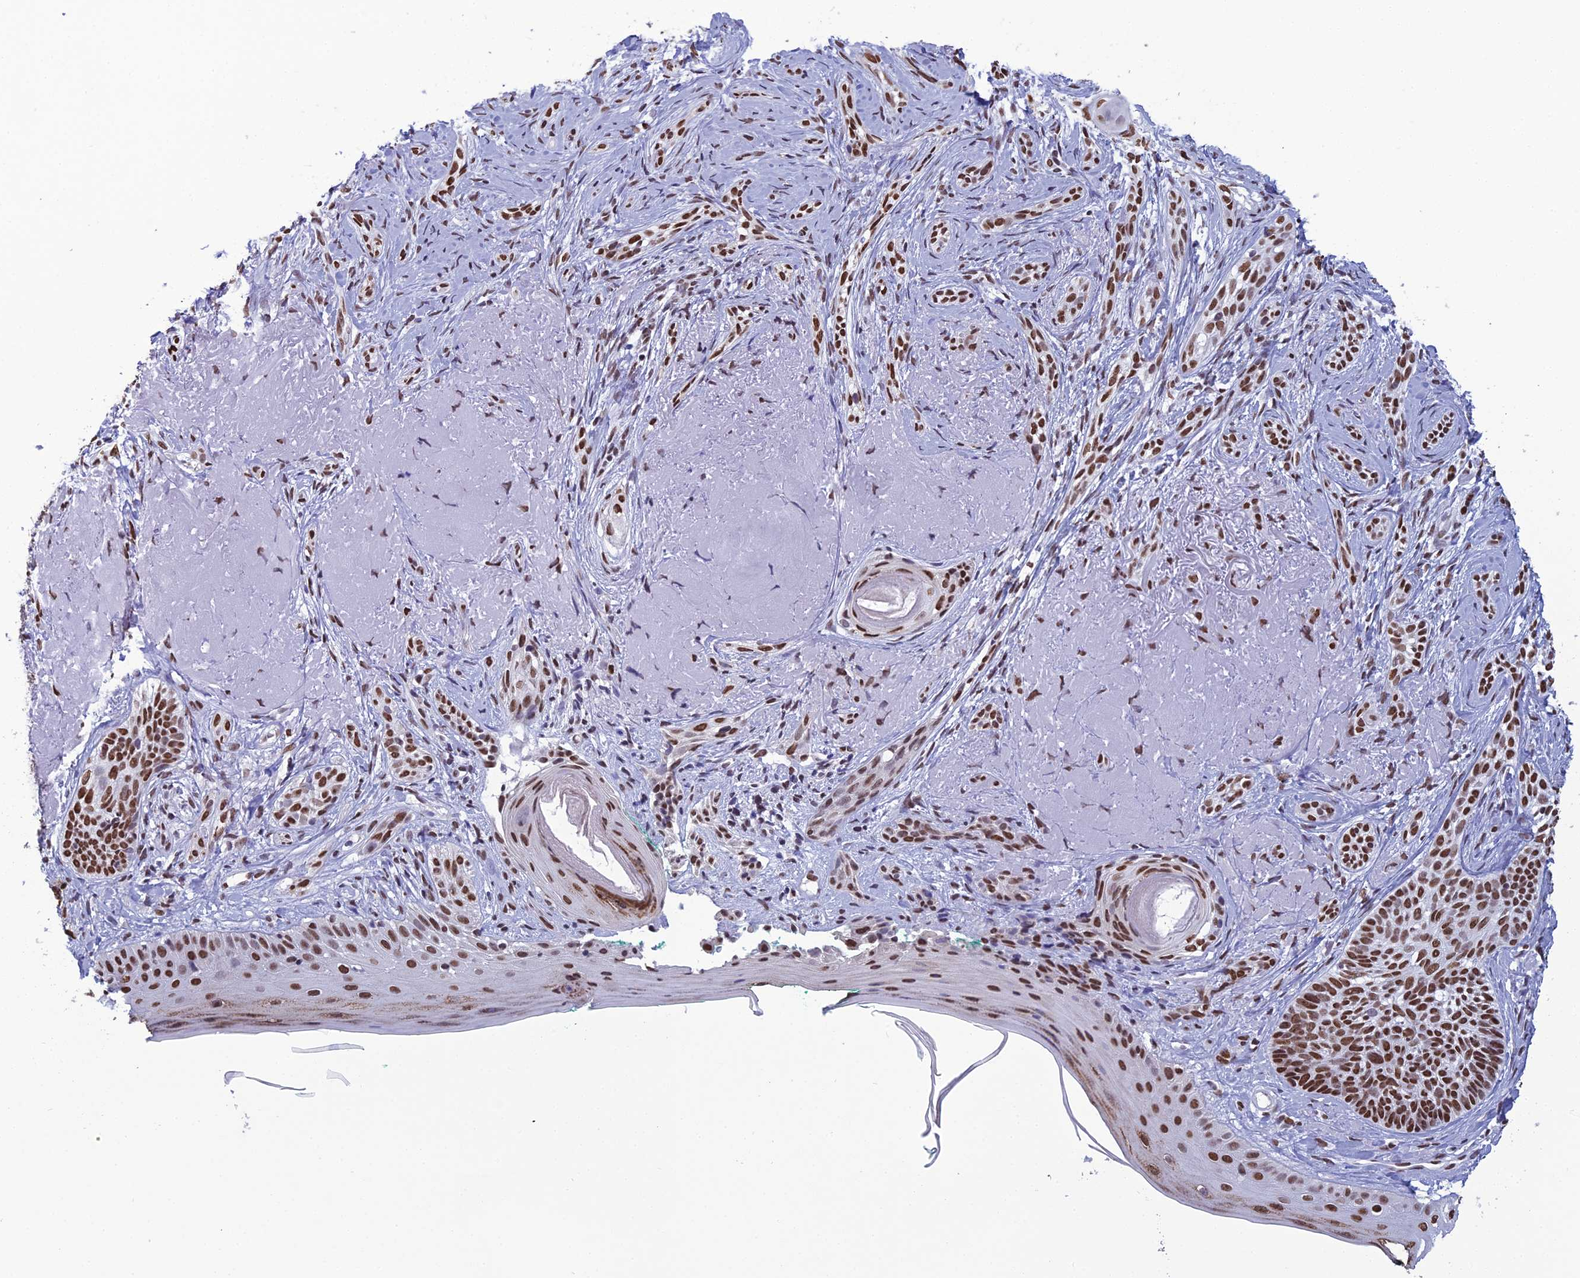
{"staining": {"intensity": "strong", "quantity": ">75%", "location": "nuclear"}, "tissue": "skin cancer", "cell_type": "Tumor cells", "image_type": "cancer", "snomed": [{"axis": "morphology", "description": "Basal cell carcinoma"}, {"axis": "topography", "description": "Skin"}], "caption": "Human skin cancer stained with a brown dye shows strong nuclear positive expression in approximately >75% of tumor cells.", "gene": "PRAMEF12", "patient": {"sex": "male", "age": 71}}